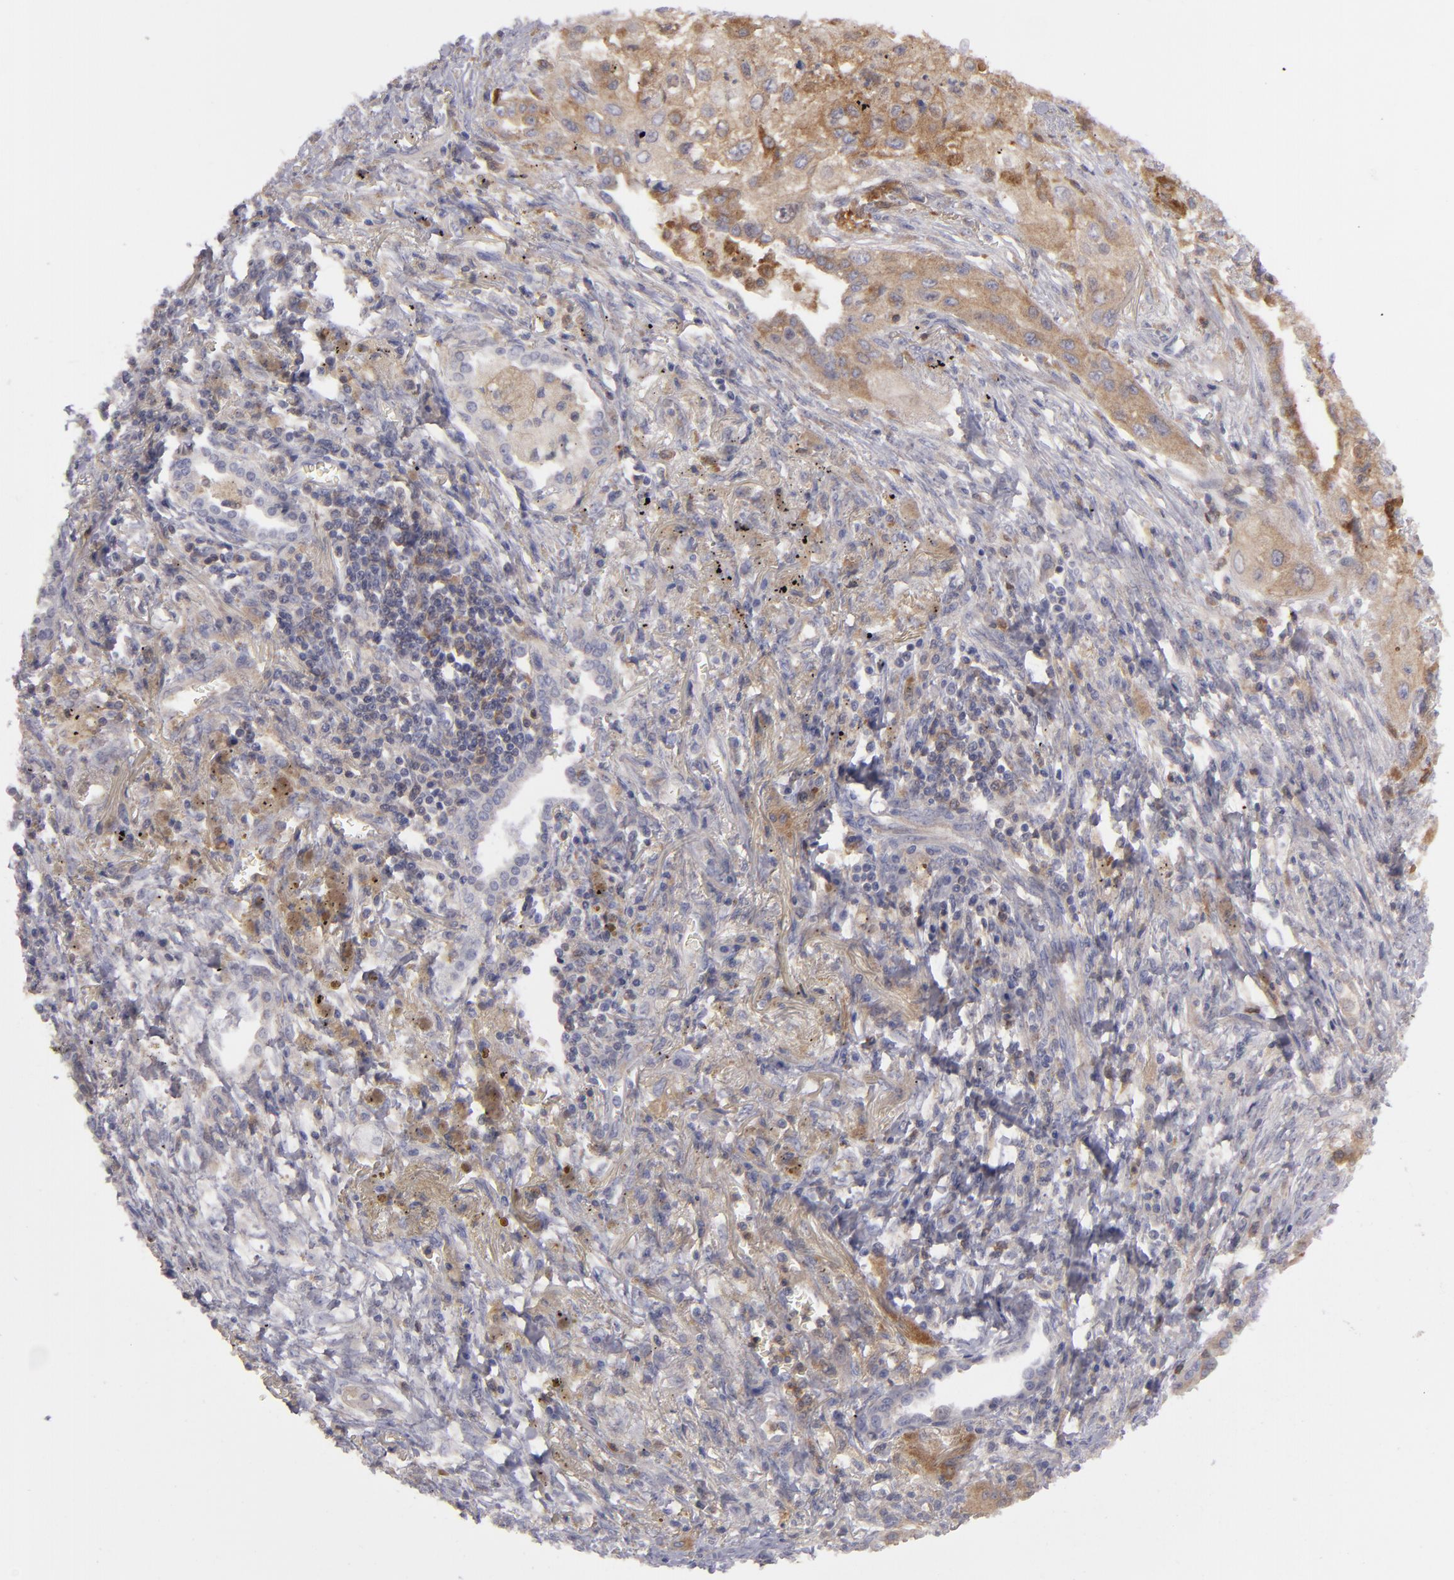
{"staining": {"intensity": "moderate", "quantity": ">75%", "location": "cytoplasmic/membranous"}, "tissue": "lung cancer", "cell_type": "Tumor cells", "image_type": "cancer", "snomed": [{"axis": "morphology", "description": "Squamous cell carcinoma, NOS"}, {"axis": "topography", "description": "Lung"}], "caption": "Immunohistochemistry histopathology image of neoplastic tissue: human lung cancer (squamous cell carcinoma) stained using immunohistochemistry shows medium levels of moderate protein expression localized specifically in the cytoplasmic/membranous of tumor cells, appearing as a cytoplasmic/membranous brown color.", "gene": "MMP10", "patient": {"sex": "male", "age": 71}}